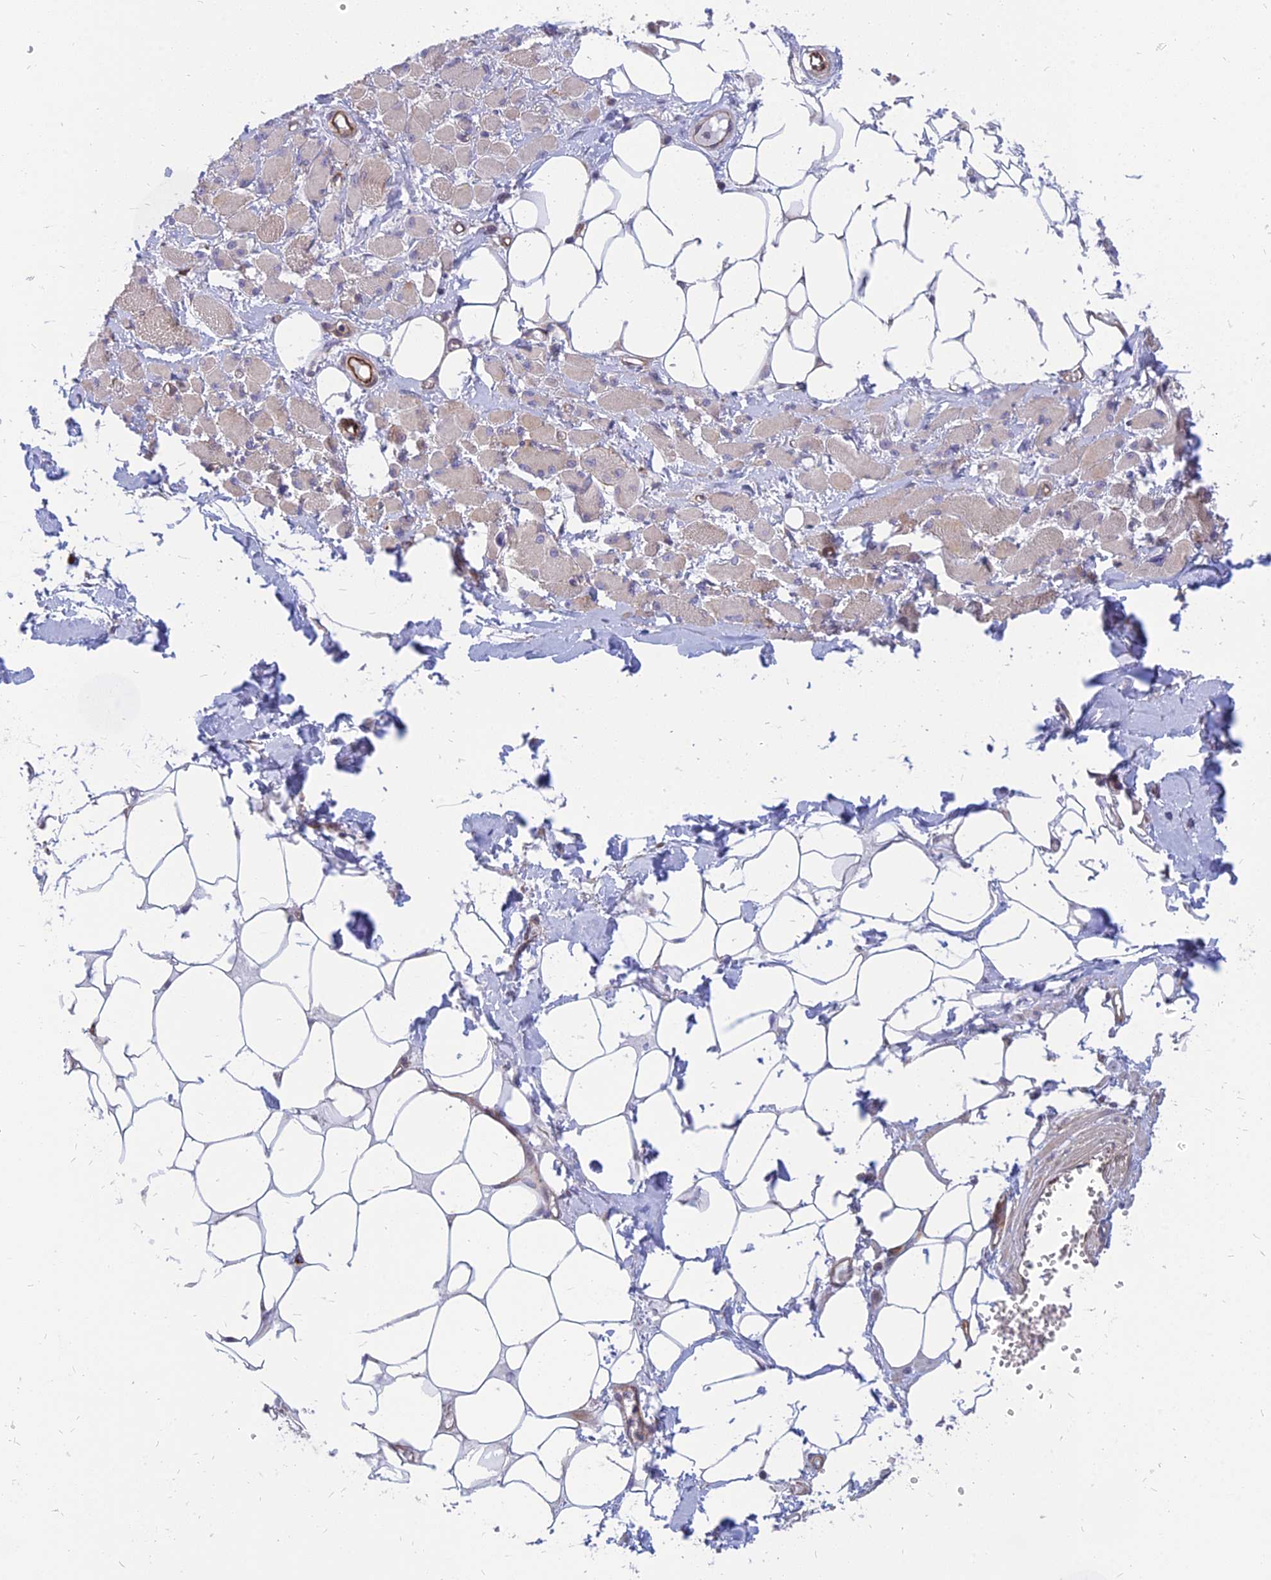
{"staining": {"intensity": "weak", "quantity": "25%-75%", "location": "cytoplasmic/membranous"}, "tissue": "skeletal muscle", "cell_type": "Myocytes", "image_type": "normal", "snomed": [{"axis": "morphology", "description": "Normal tissue, NOS"}, {"axis": "morphology", "description": "Basal cell carcinoma"}, {"axis": "topography", "description": "Skeletal muscle"}], "caption": "Immunohistochemistry histopathology image of normal skeletal muscle: human skeletal muscle stained using immunohistochemistry (IHC) exhibits low levels of weak protein expression localized specifically in the cytoplasmic/membranous of myocytes, appearing as a cytoplasmic/membranous brown color.", "gene": "PHKA2", "patient": {"sex": "female", "age": 64}}